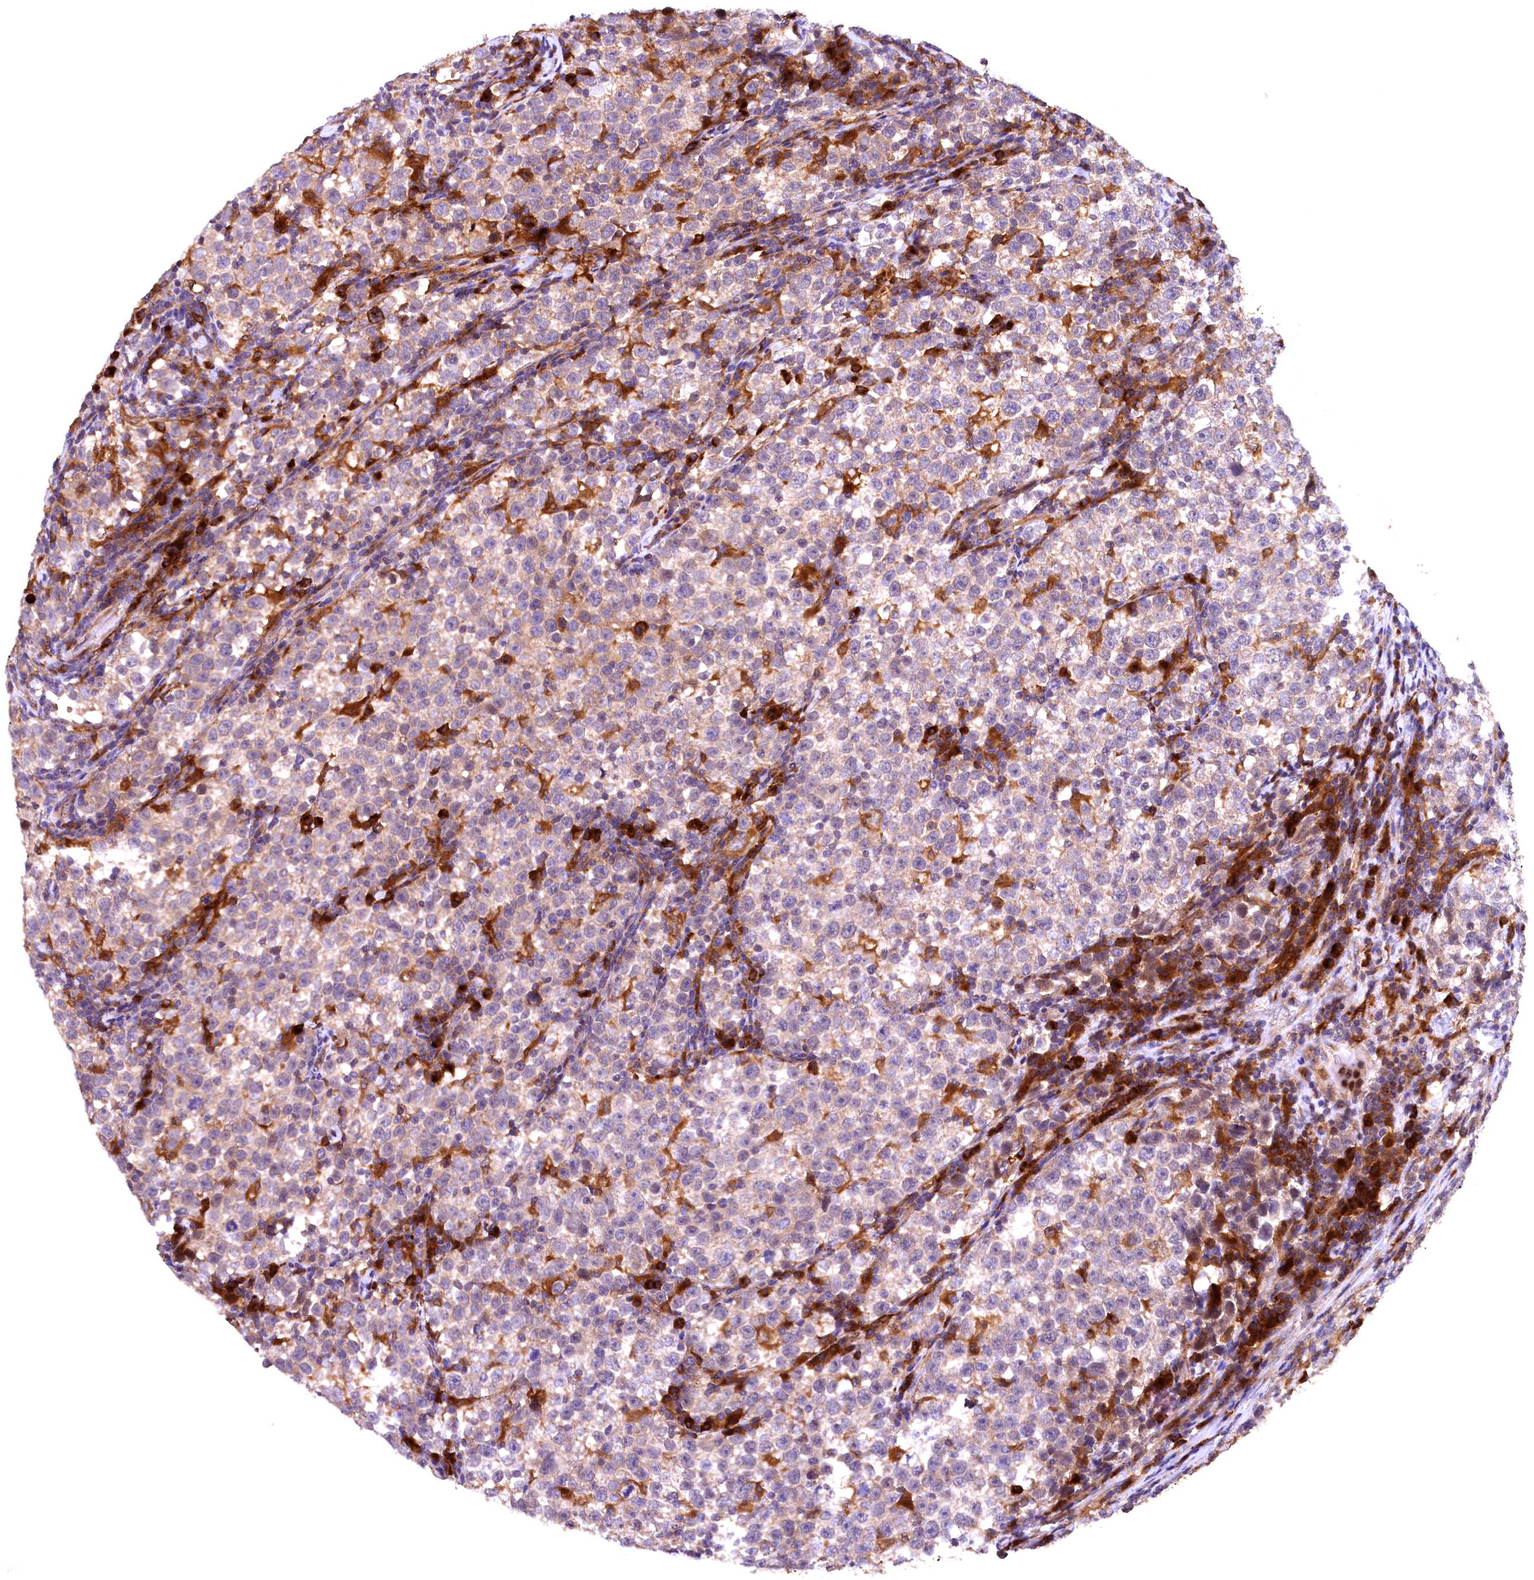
{"staining": {"intensity": "weak", "quantity": "25%-75%", "location": "cytoplasmic/membranous"}, "tissue": "testis cancer", "cell_type": "Tumor cells", "image_type": "cancer", "snomed": [{"axis": "morphology", "description": "Normal tissue, NOS"}, {"axis": "morphology", "description": "Seminoma, NOS"}, {"axis": "topography", "description": "Testis"}], "caption": "A brown stain shows weak cytoplasmic/membranous staining of a protein in human testis cancer (seminoma) tumor cells.", "gene": "NAIP", "patient": {"sex": "male", "age": 43}}